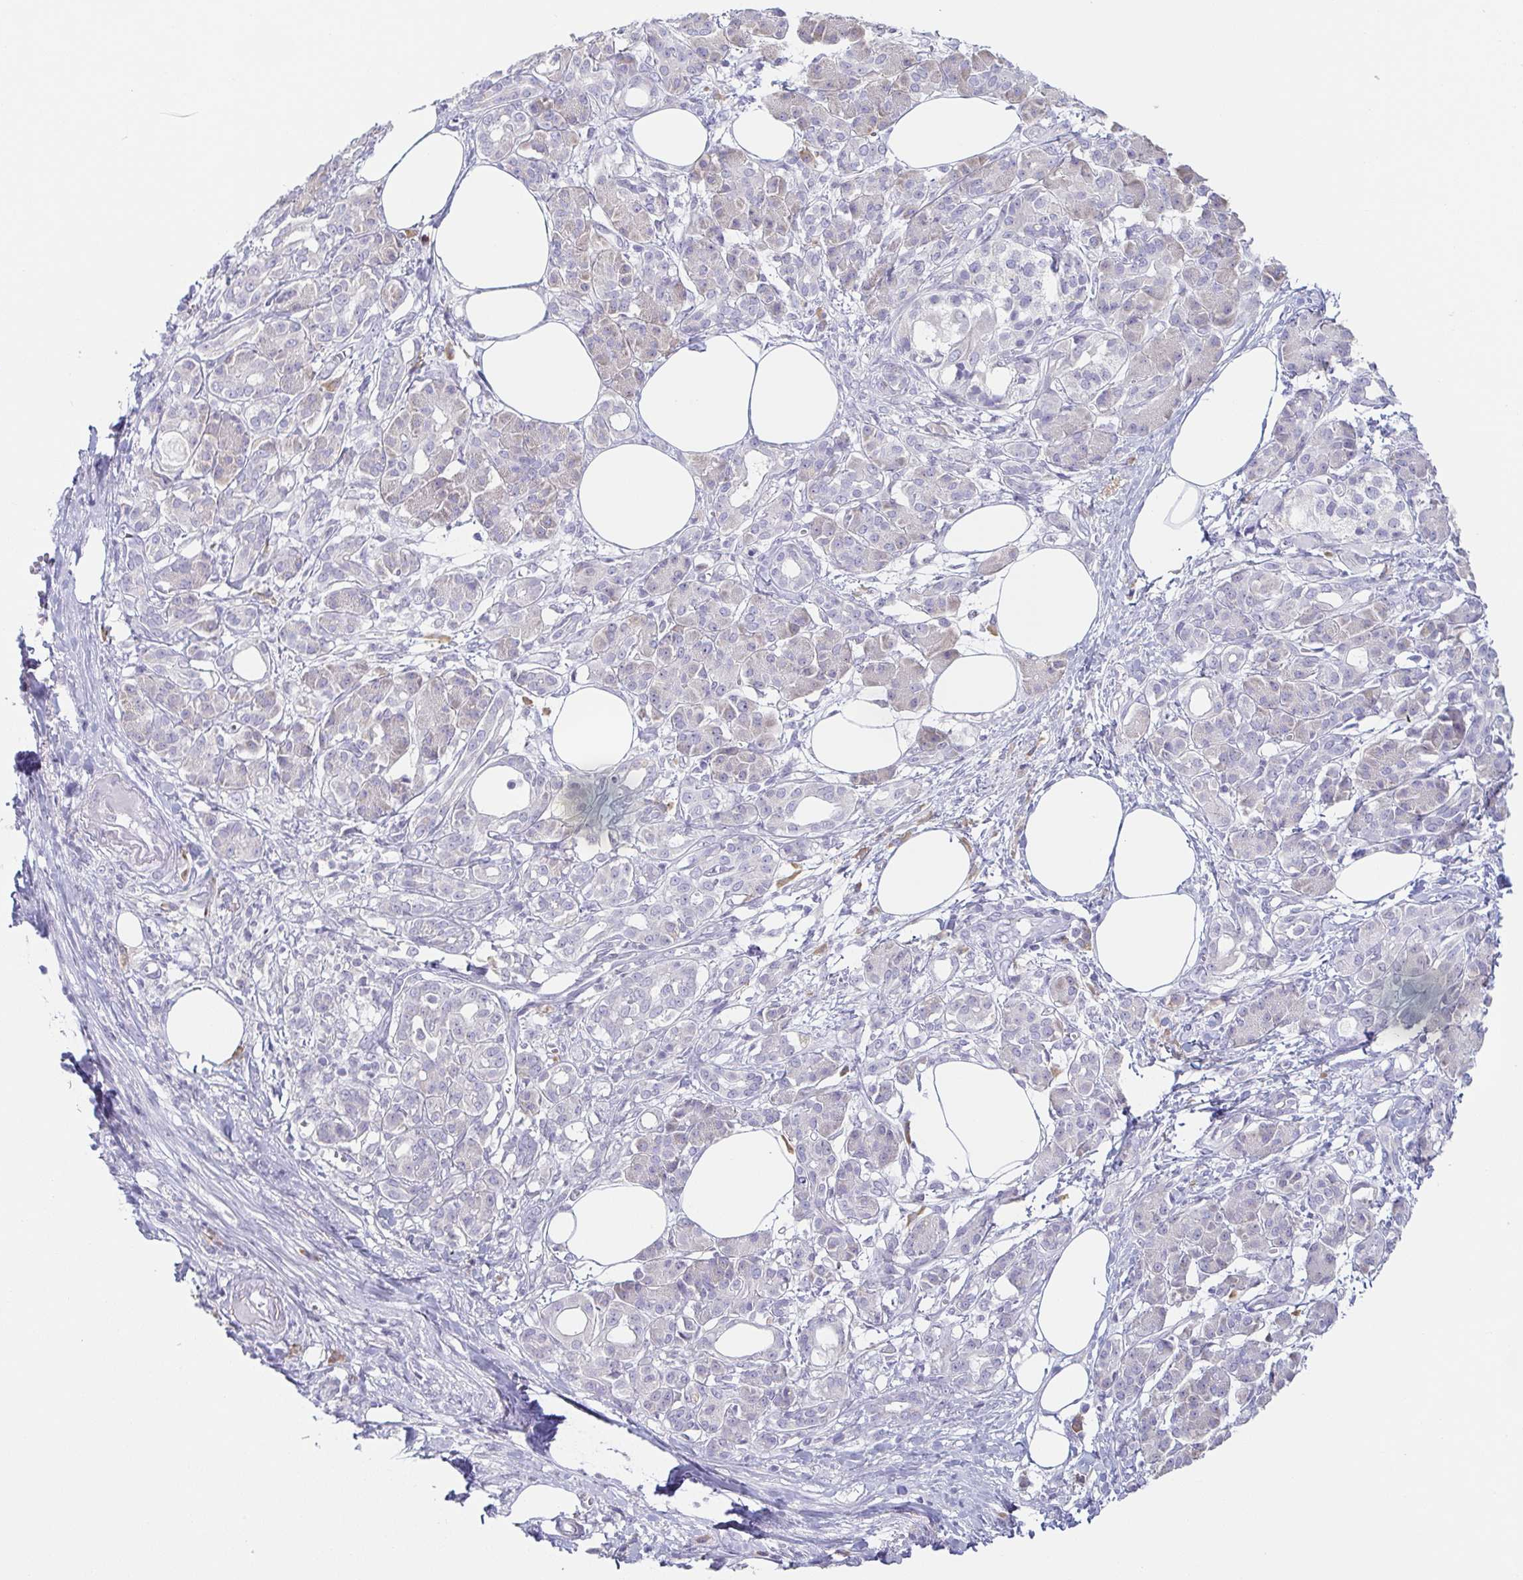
{"staining": {"intensity": "negative", "quantity": "none", "location": "none"}, "tissue": "pancreatic cancer", "cell_type": "Tumor cells", "image_type": "cancer", "snomed": [{"axis": "morphology", "description": "Adenocarcinoma, NOS"}, {"axis": "topography", "description": "Pancreas"}], "caption": "Tumor cells show no significant positivity in adenocarcinoma (pancreatic). (DAB IHC, high magnification).", "gene": "PRR27", "patient": {"sex": "female", "age": 73}}